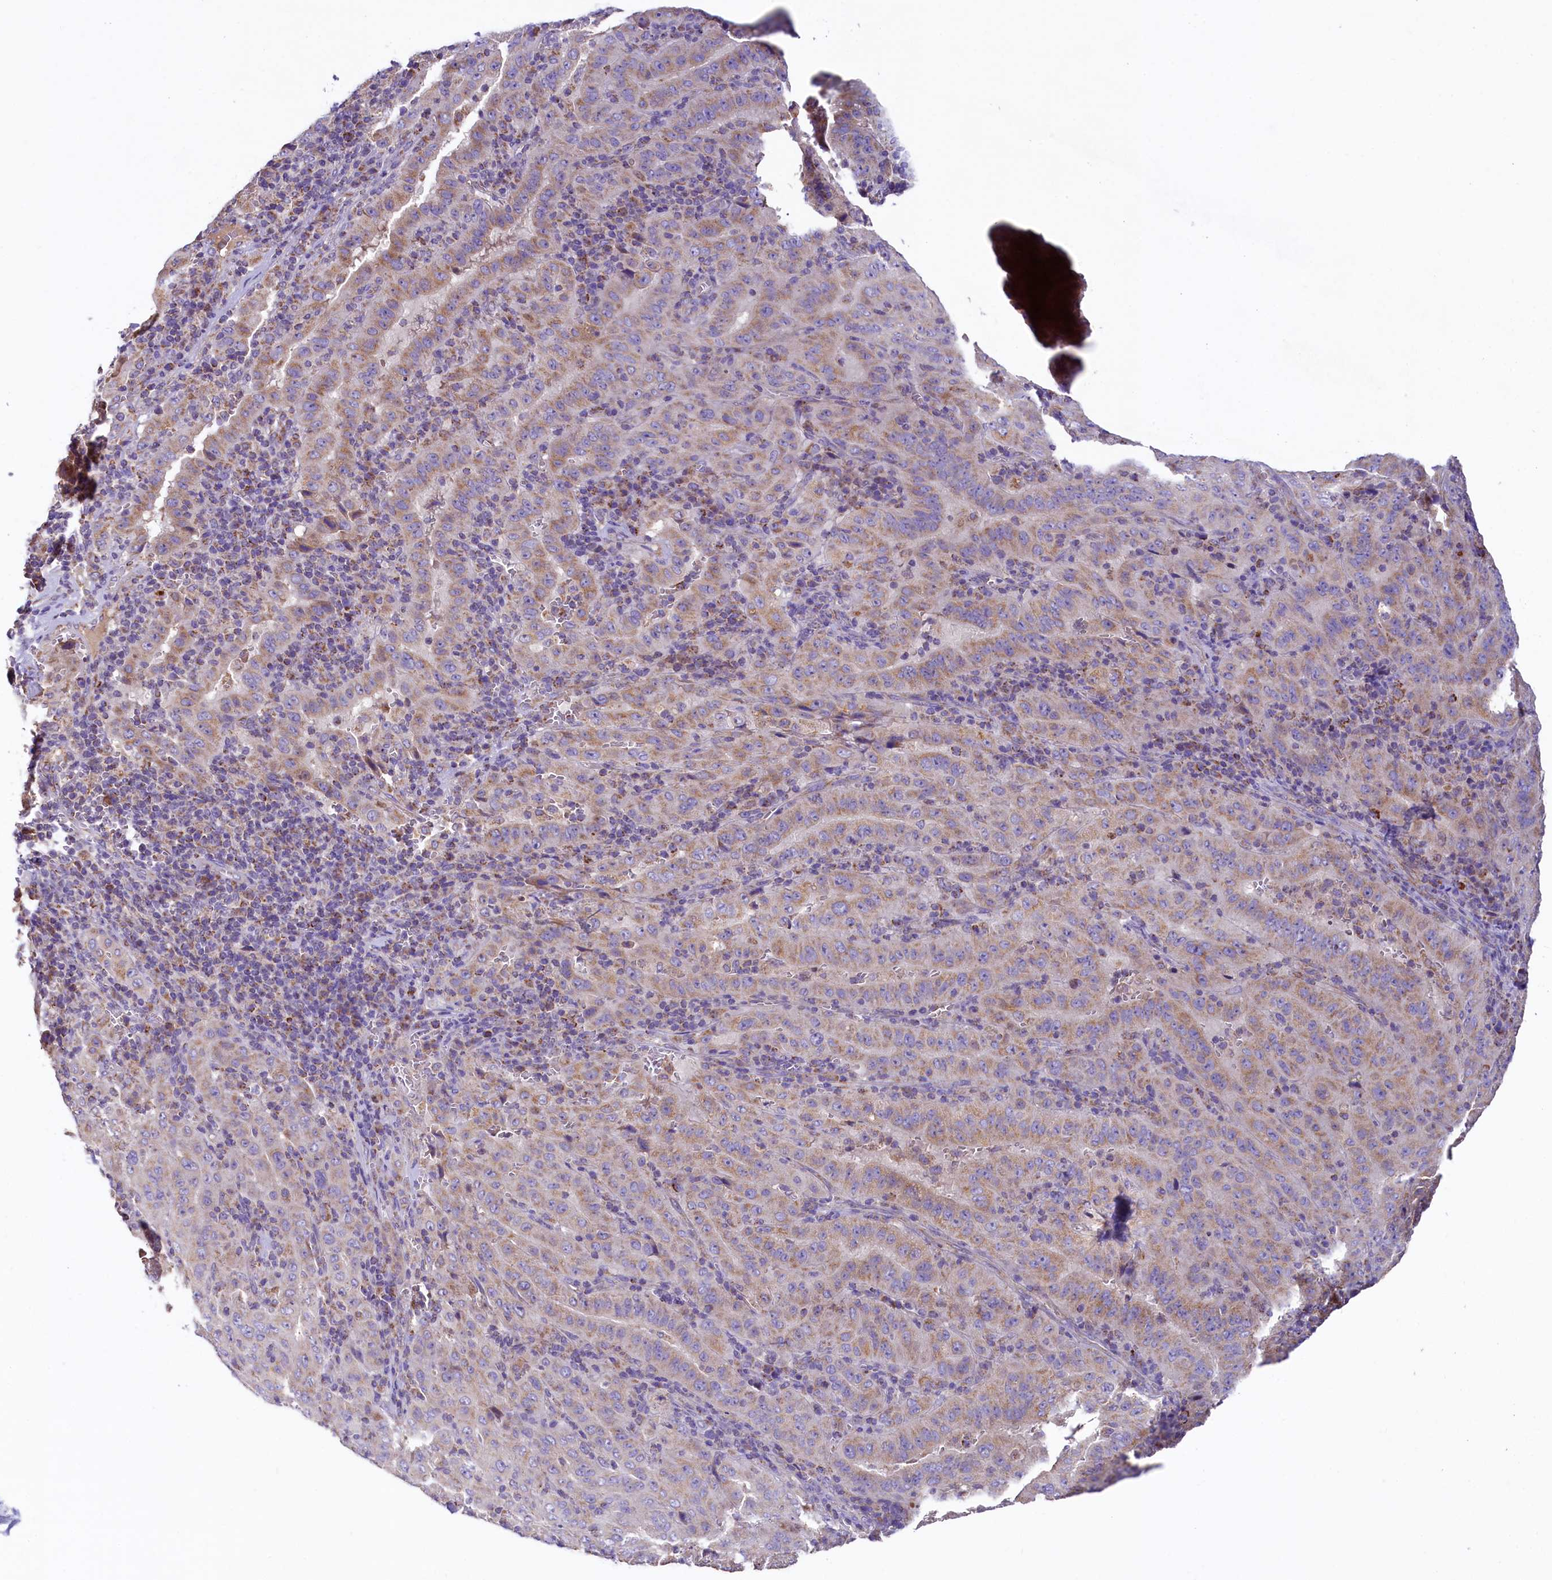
{"staining": {"intensity": "moderate", "quantity": "25%-75%", "location": "cytoplasmic/membranous"}, "tissue": "pancreatic cancer", "cell_type": "Tumor cells", "image_type": "cancer", "snomed": [{"axis": "morphology", "description": "Adenocarcinoma, NOS"}, {"axis": "topography", "description": "Pancreas"}], "caption": "IHC of human pancreatic cancer (adenocarcinoma) demonstrates medium levels of moderate cytoplasmic/membranous positivity in about 25%-75% of tumor cells.", "gene": "PMPCB", "patient": {"sex": "male", "age": 63}}